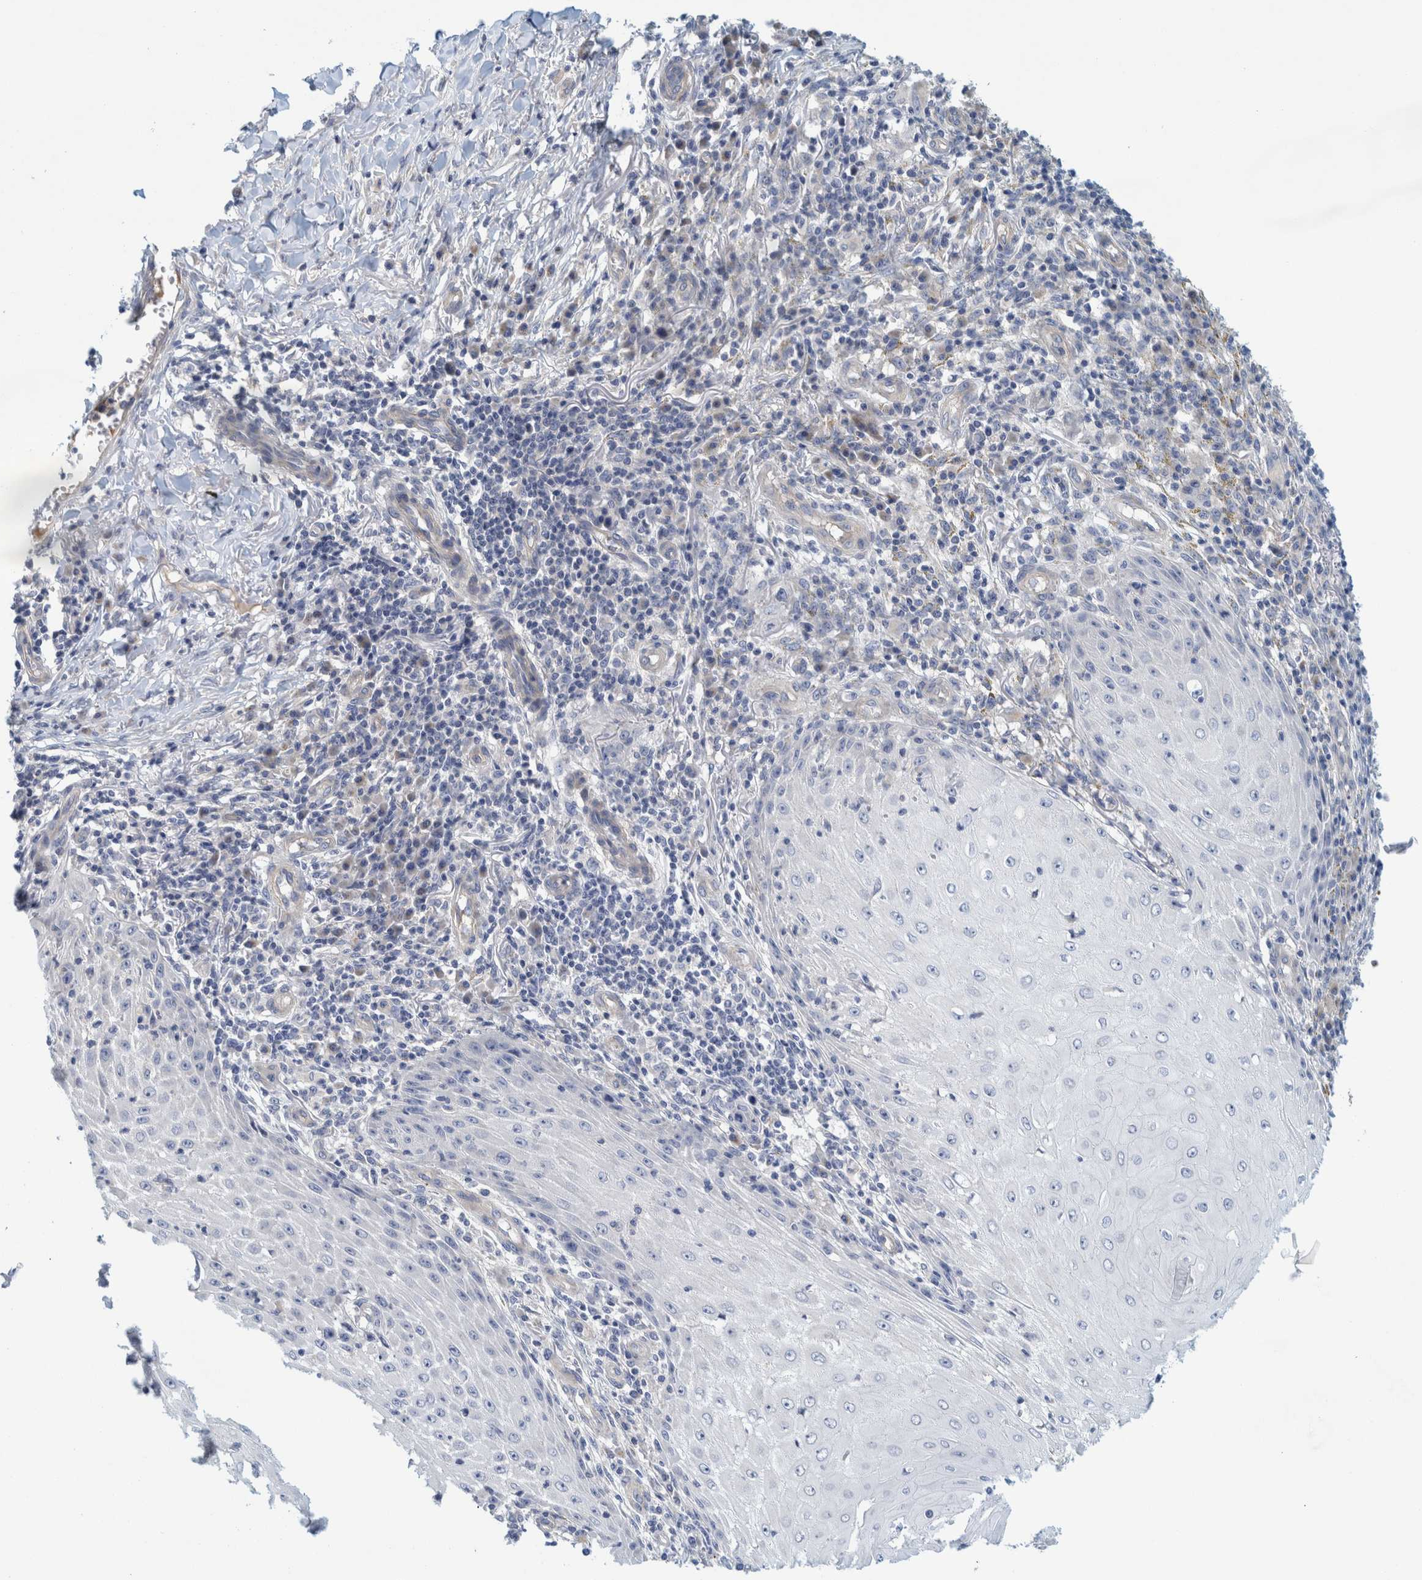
{"staining": {"intensity": "negative", "quantity": "none", "location": "none"}, "tissue": "skin cancer", "cell_type": "Tumor cells", "image_type": "cancer", "snomed": [{"axis": "morphology", "description": "Squamous cell carcinoma, NOS"}, {"axis": "topography", "description": "Skin"}], "caption": "A micrograph of skin squamous cell carcinoma stained for a protein displays no brown staining in tumor cells.", "gene": "ZNF324B", "patient": {"sex": "female", "age": 73}}